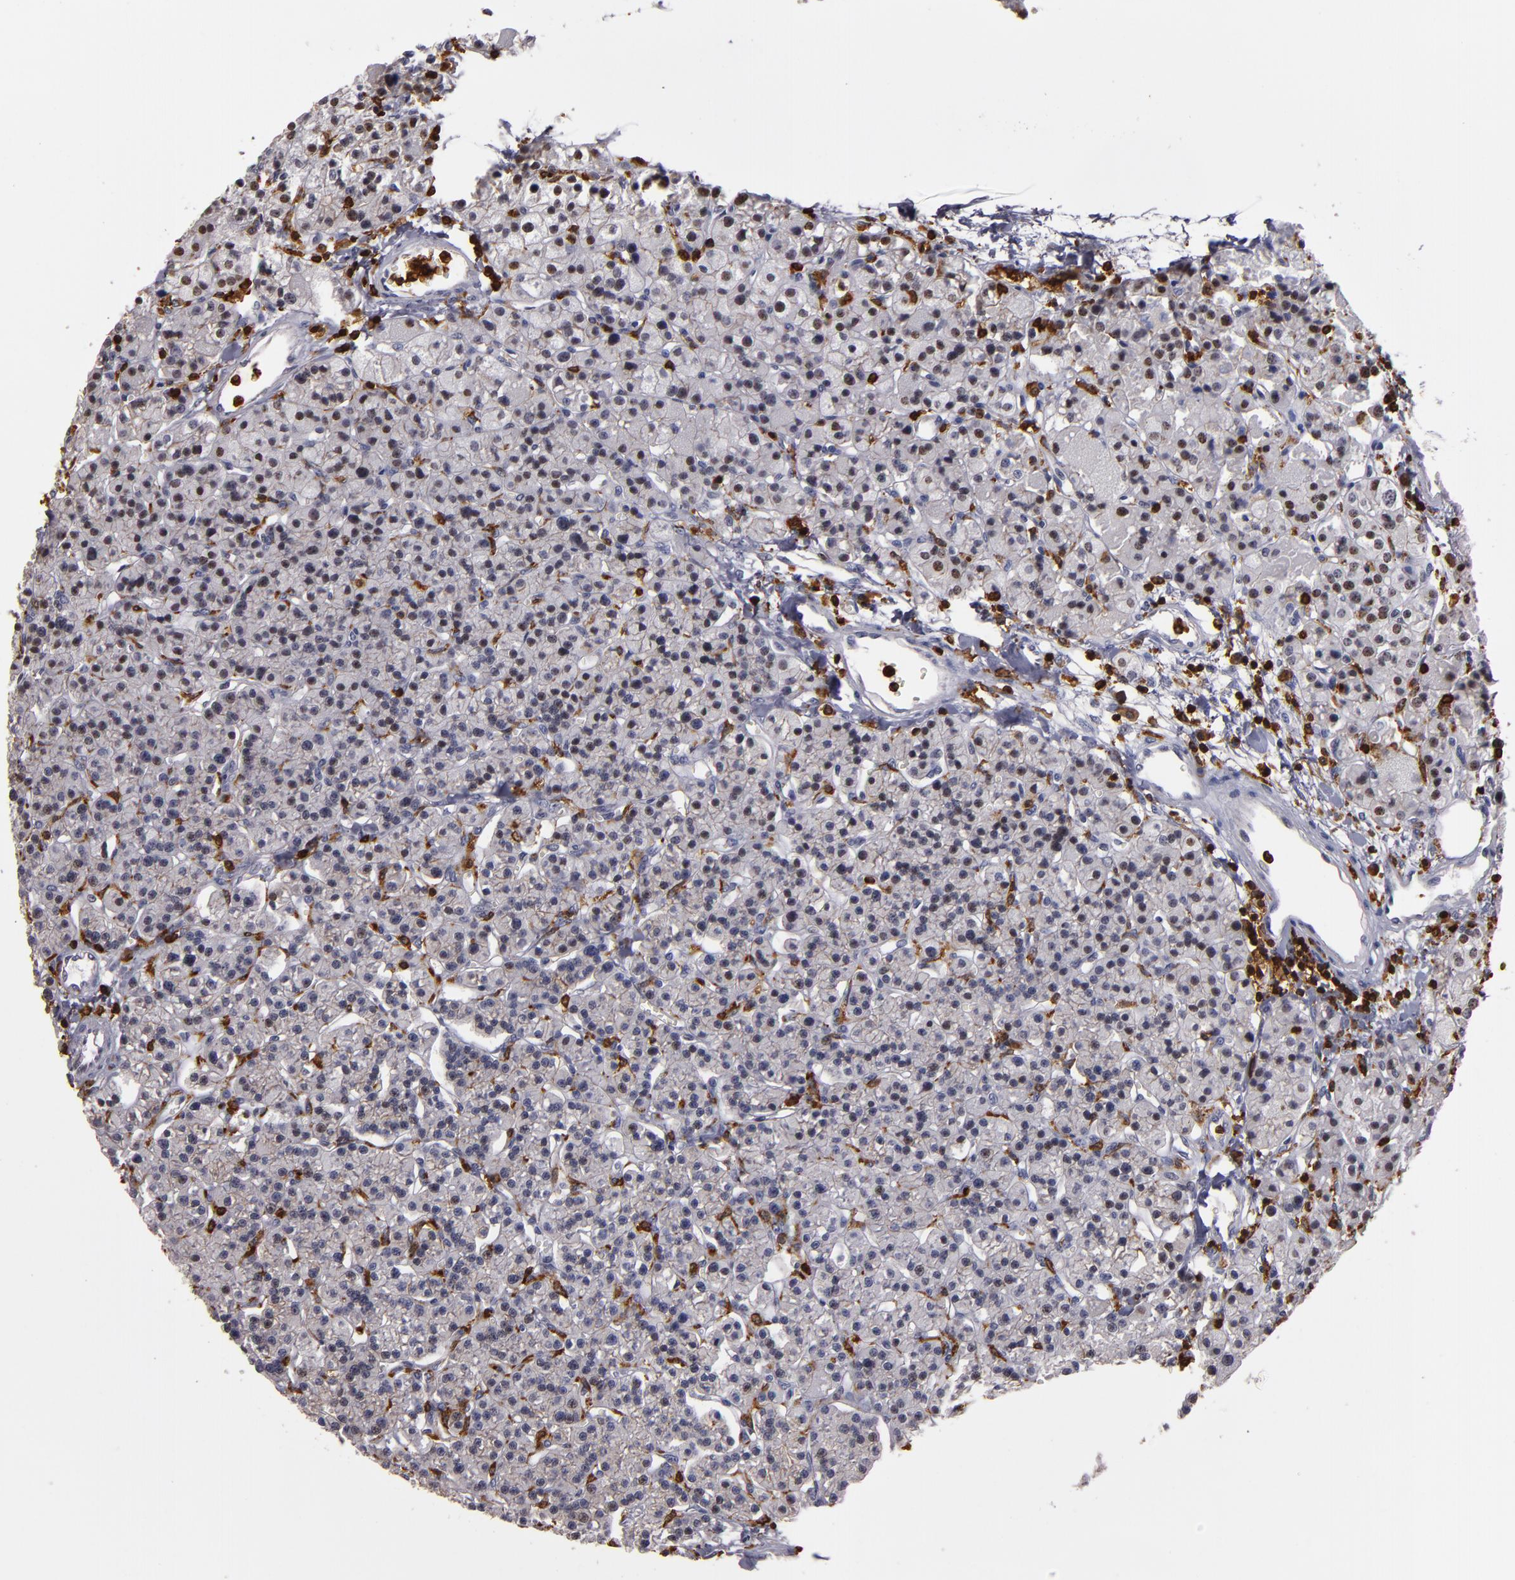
{"staining": {"intensity": "weak", "quantity": "25%-75%", "location": "cytoplasmic/membranous,nuclear"}, "tissue": "parathyroid gland", "cell_type": "Glandular cells", "image_type": "normal", "snomed": [{"axis": "morphology", "description": "Normal tissue, NOS"}, {"axis": "topography", "description": "Parathyroid gland"}], "caption": "Brown immunohistochemical staining in unremarkable parathyroid gland displays weak cytoplasmic/membranous,nuclear positivity in approximately 25%-75% of glandular cells. (DAB = brown stain, brightfield microscopy at high magnification).", "gene": "WAS", "patient": {"sex": "female", "age": 58}}